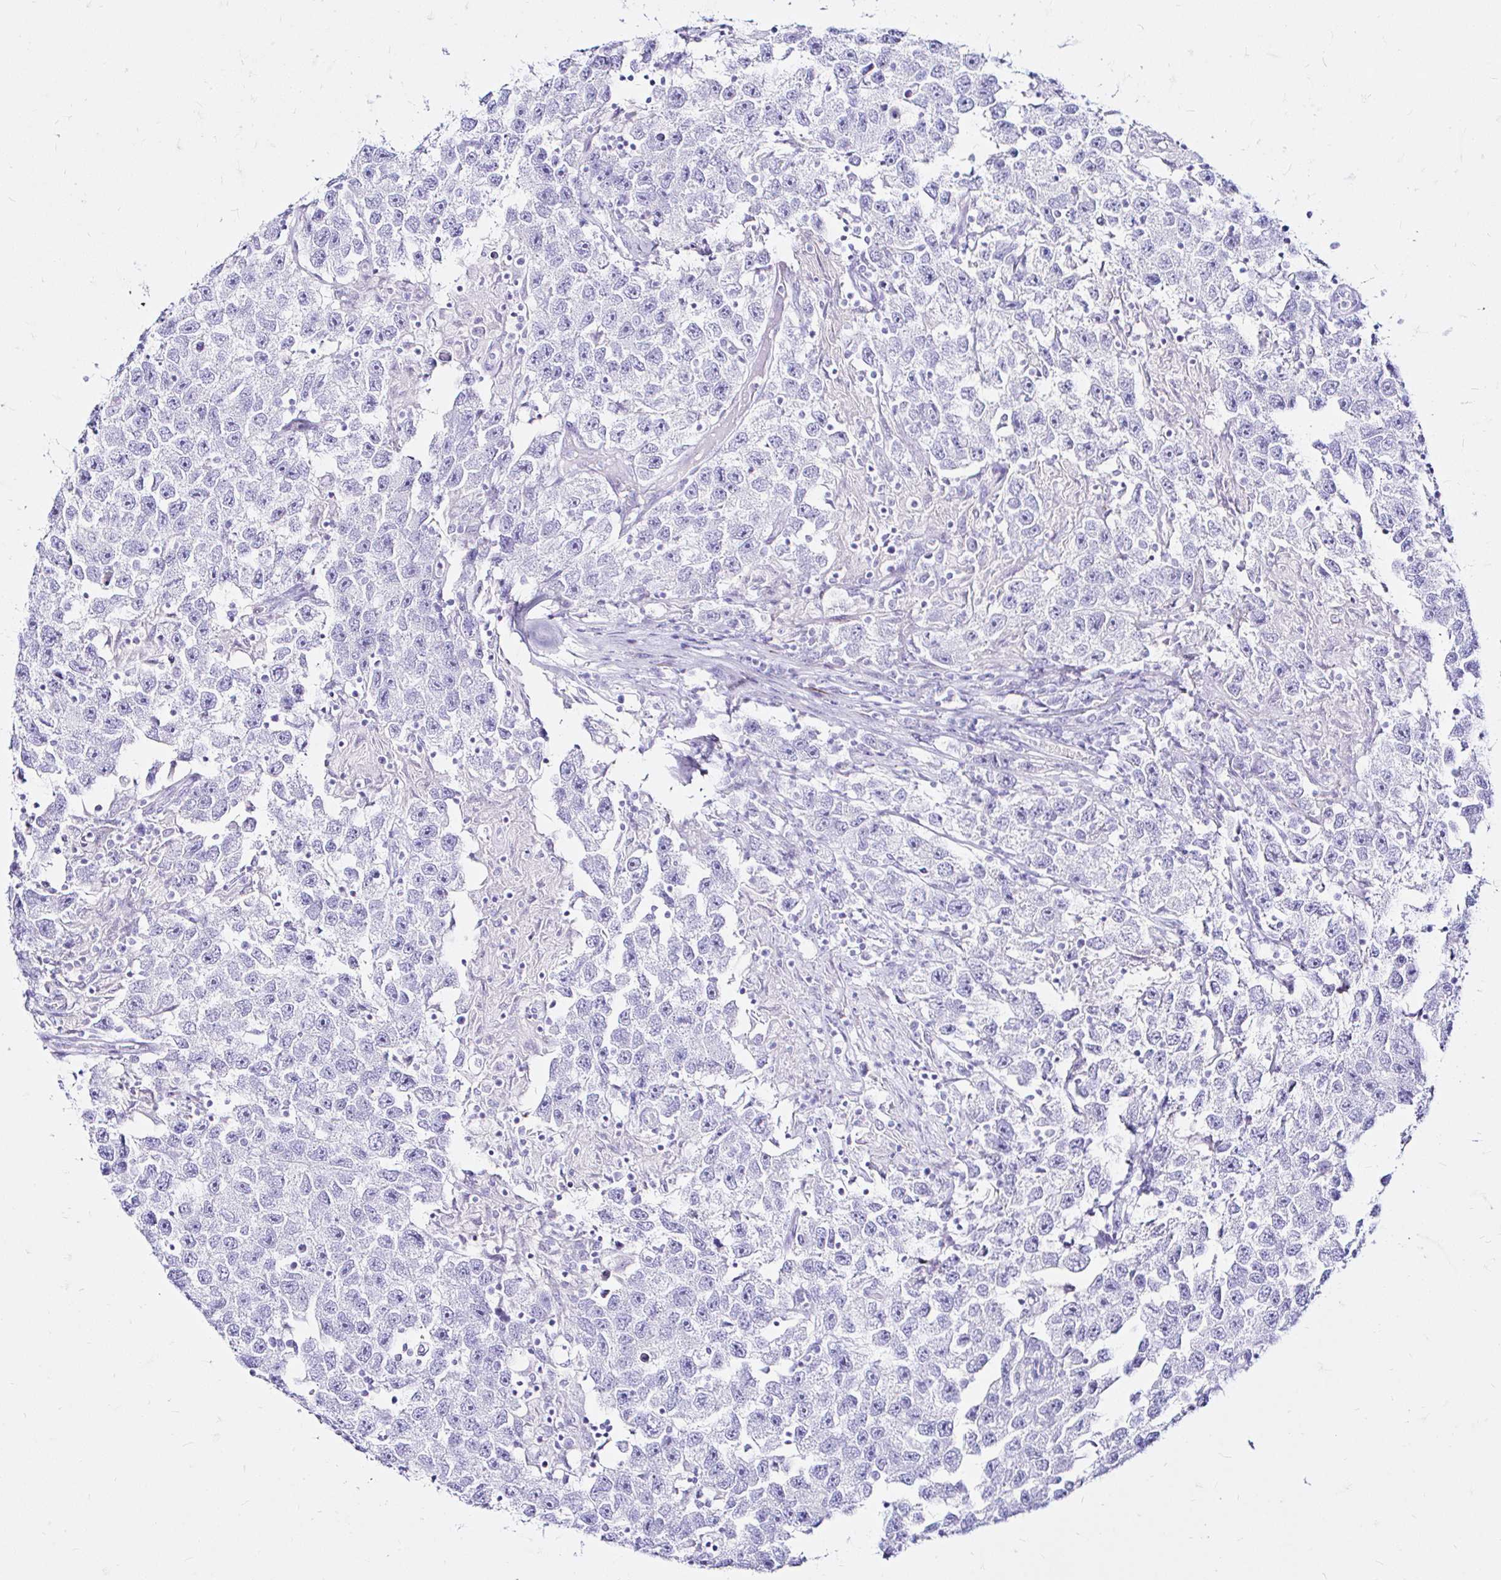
{"staining": {"intensity": "negative", "quantity": "none", "location": "none"}, "tissue": "testis cancer", "cell_type": "Tumor cells", "image_type": "cancer", "snomed": [{"axis": "morphology", "description": "Seminoma, NOS"}, {"axis": "topography", "description": "Testis"}], "caption": "An IHC histopathology image of testis seminoma is shown. There is no staining in tumor cells of testis seminoma.", "gene": "ZNF432", "patient": {"sex": "male", "age": 26}}